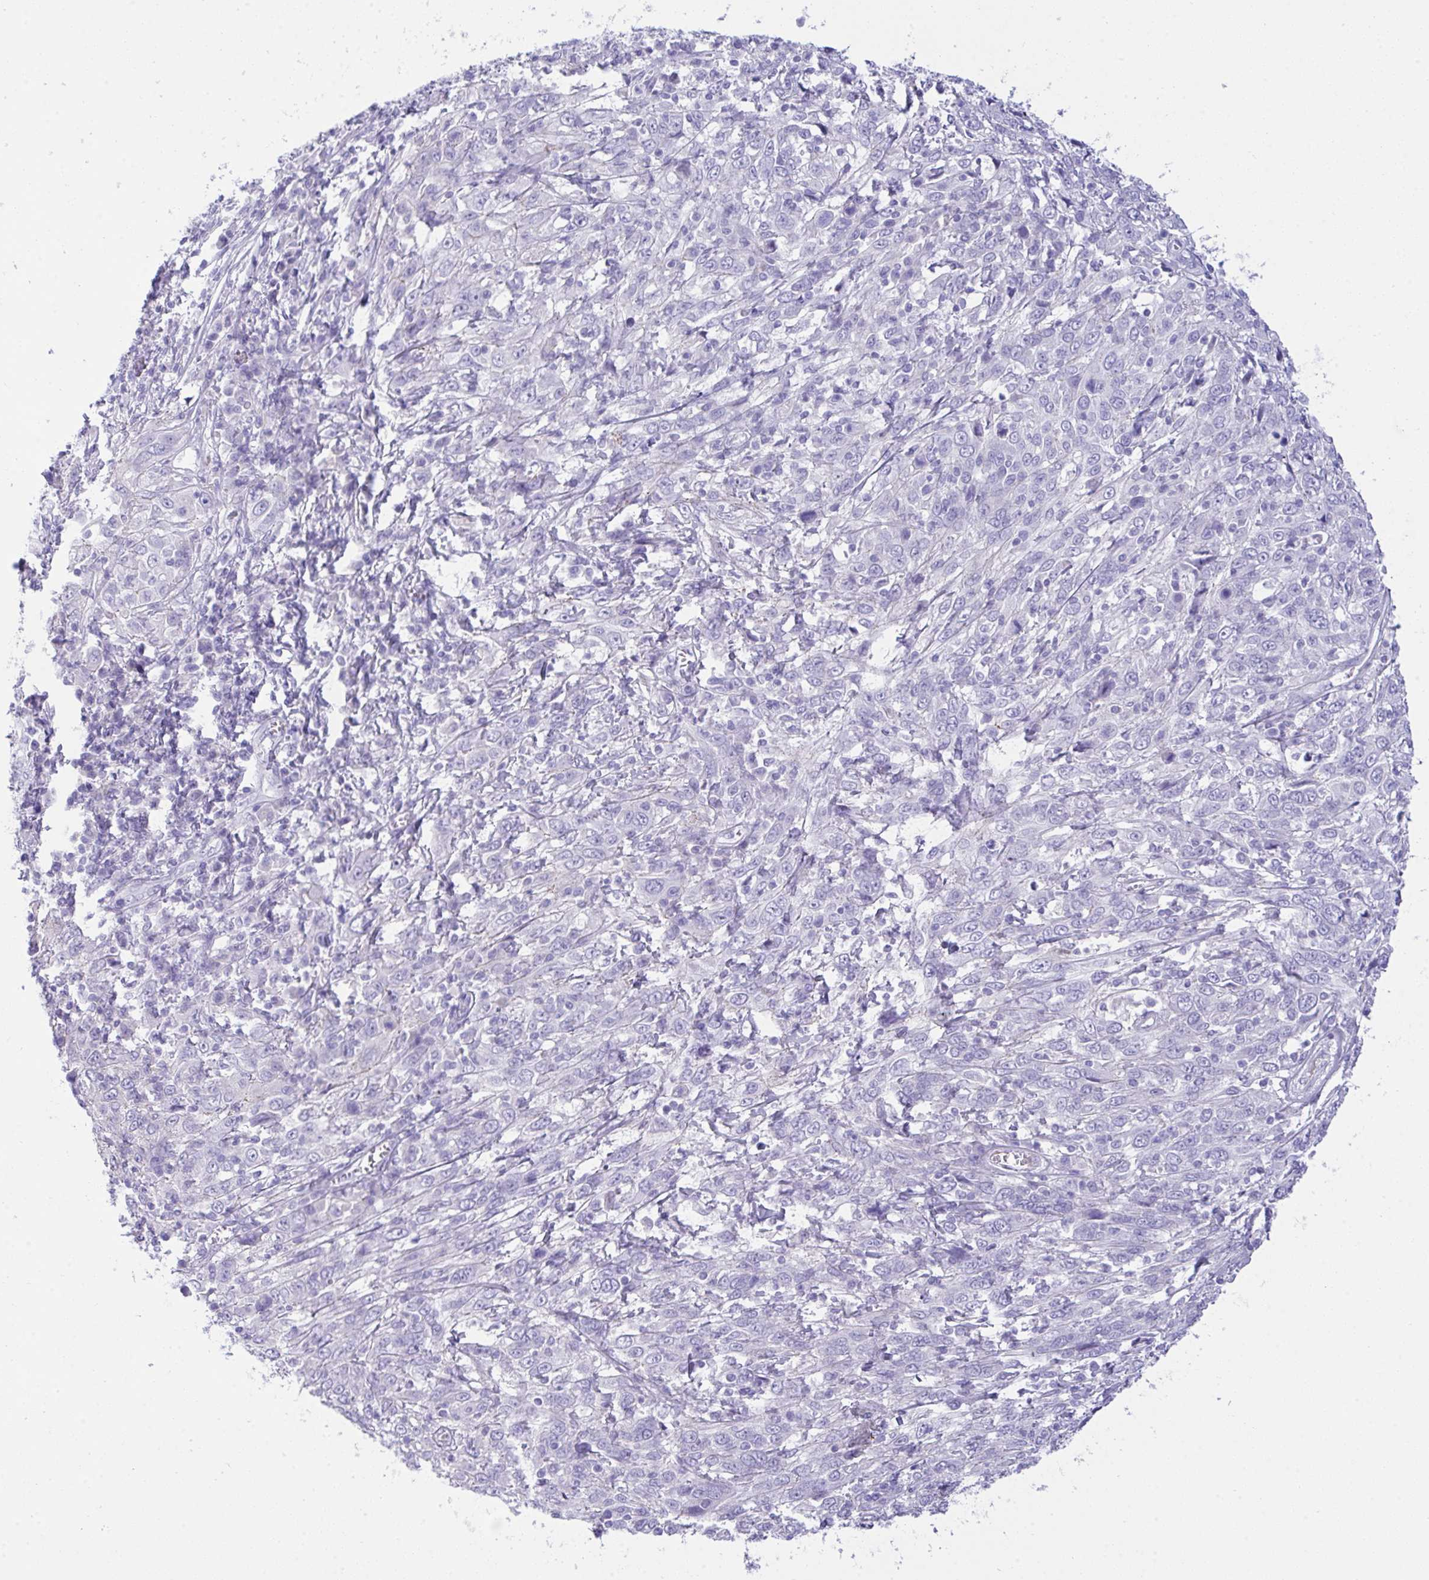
{"staining": {"intensity": "negative", "quantity": "none", "location": "none"}, "tissue": "cervical cancer", "cell_type": "Tumor cells", "image_type": "cancer", "snomed": [{"axis": "morphology", "description": "Squamous cell carcinoma, NOS"}, {"axis": "topography", "description": "Cervix"}], "caption": "Human squamous cell carcinoma (cervical) stained for a protein using IHC exhibits no positivity in tumor cells.", "gene": "GLB1L2", "patient": {"sex": "female", "age": 46}}